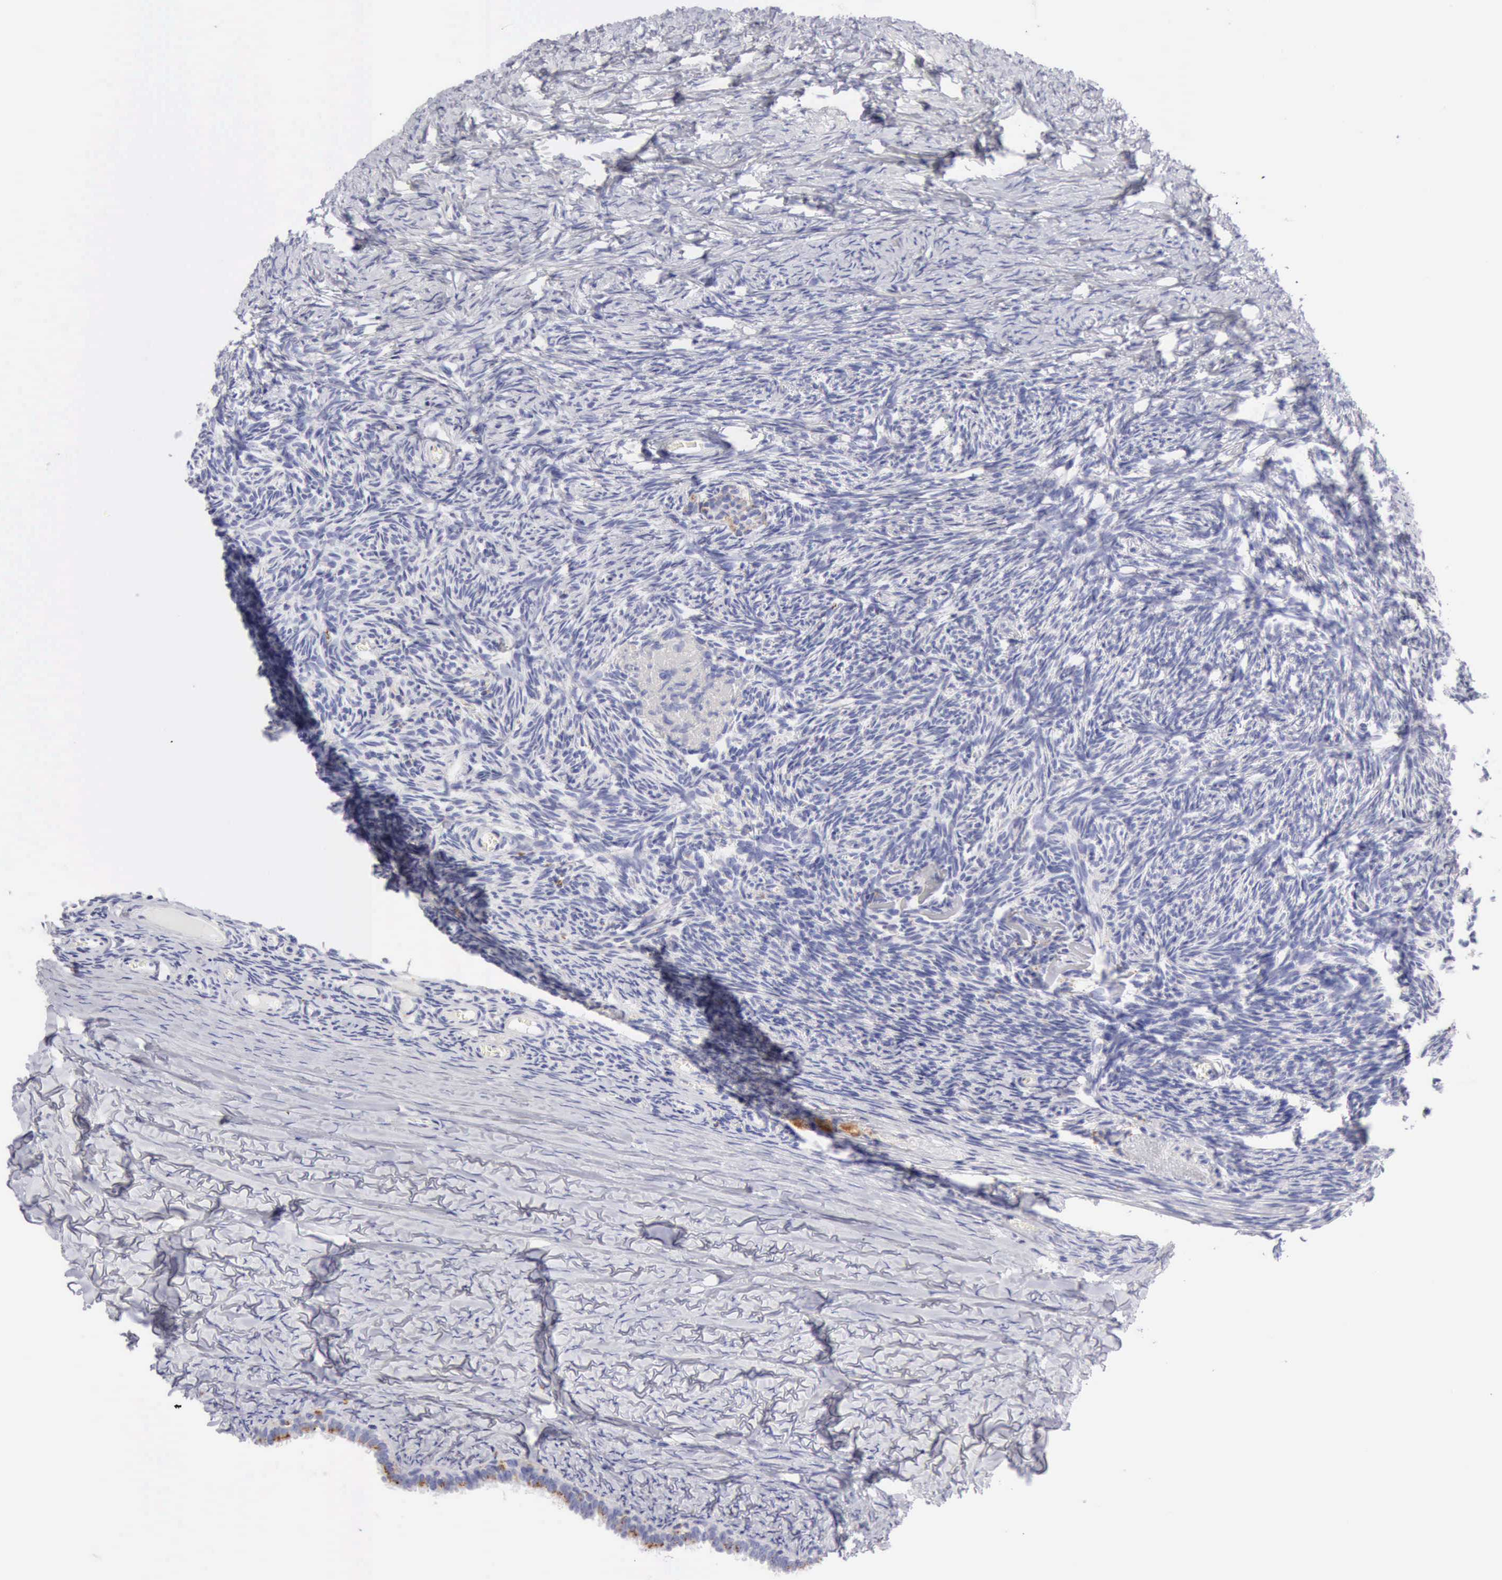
{"staining": {"intensity": "negative", "quantity": "none", "location": "none"}, "tissue": "ovary", "cell_type": "Follicle cells", "image_type": "normal", "snomed": [{"axis": "morphology", "description": "Normal tissue, NOS"}, {"axis": "topography", "description": "Ovary"}], "caption": "This photomicrograph is of unremarkable ovary stained with immunohistochemistry (IHC) to label a protein in brown with the nuclei are counter-stained blue. There is no staining in follicle cells.", "gene": "CTSS", "patient": {"sex": "female", "age": 59}}